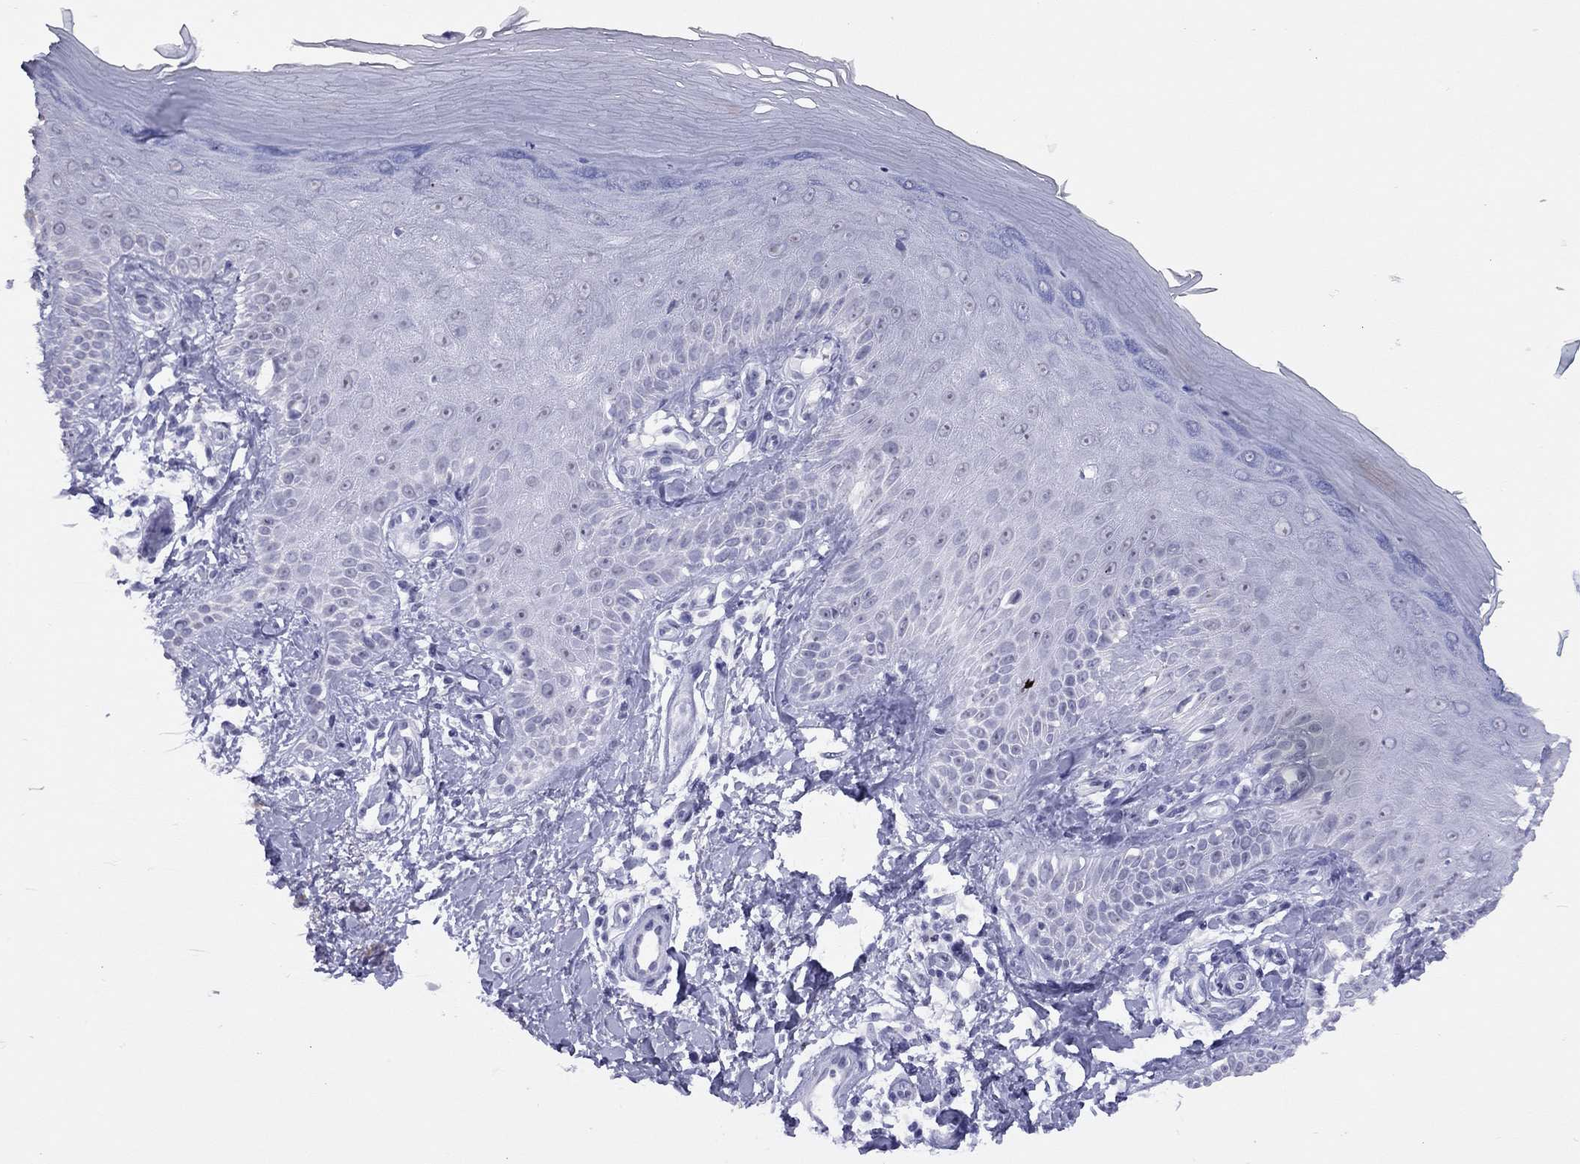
{"staining": {"intensity": "negative", "quantity": "none", "location": "none"}, "tissue": "skin", "cell_type": "Fibroblasts", "image_type": "normal", "snomed": [{"axis": "morphology", "description": "Normal tissue, NOS"}, {"axis": "morphology", "description": "Inflammation, NOS"}, {"axis": "morphology", "description": "Fibrosis, NOS"}, {"axis": "topography", "description": "Skin"}], "caption": "This is an IHC micrograph of benign skin. There is no staining in fibroblasts.", "gene": "LYAR", "patient": {"sex": "male", "age": 71}}